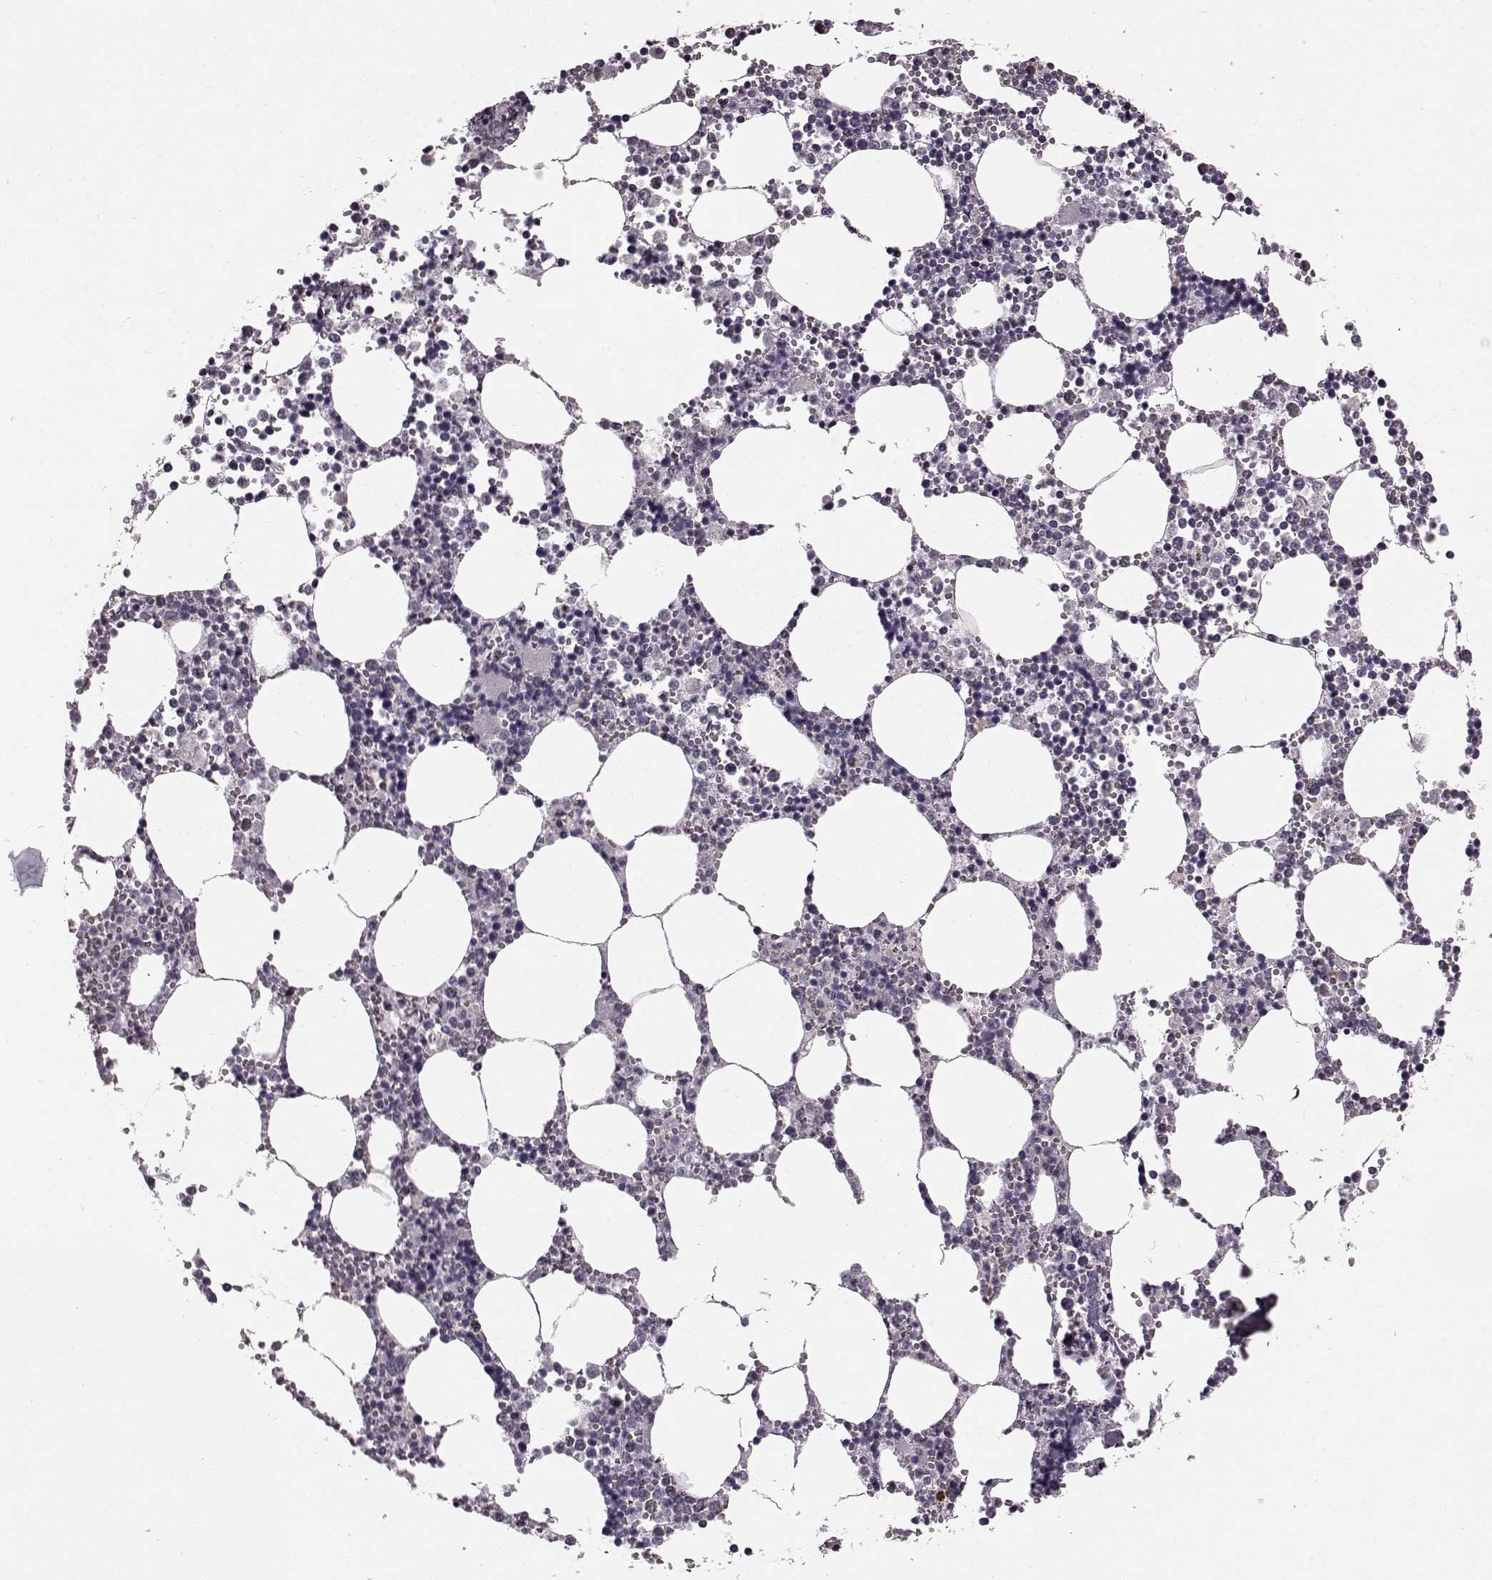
{"staining": {"intensity": "negative", "quantity": "none", "location": "none"}, "tissue": "bone marrow", "cell_type": "Hematopoietic cells", "image_type": "normal", "snomed": [{"axis": "morphology", "description": "Normal tissue, NOS"}, {"axis": "topography", "description": "Bone marrow"}], "caption": "Hematopoietic cells are negative for brown protein staining in benign bone marrow. (Brightfield microscopy of DAB IHC at high magnification).", "gene": "FAM8A1", "patient": {"sex": "male", "age": 54}}